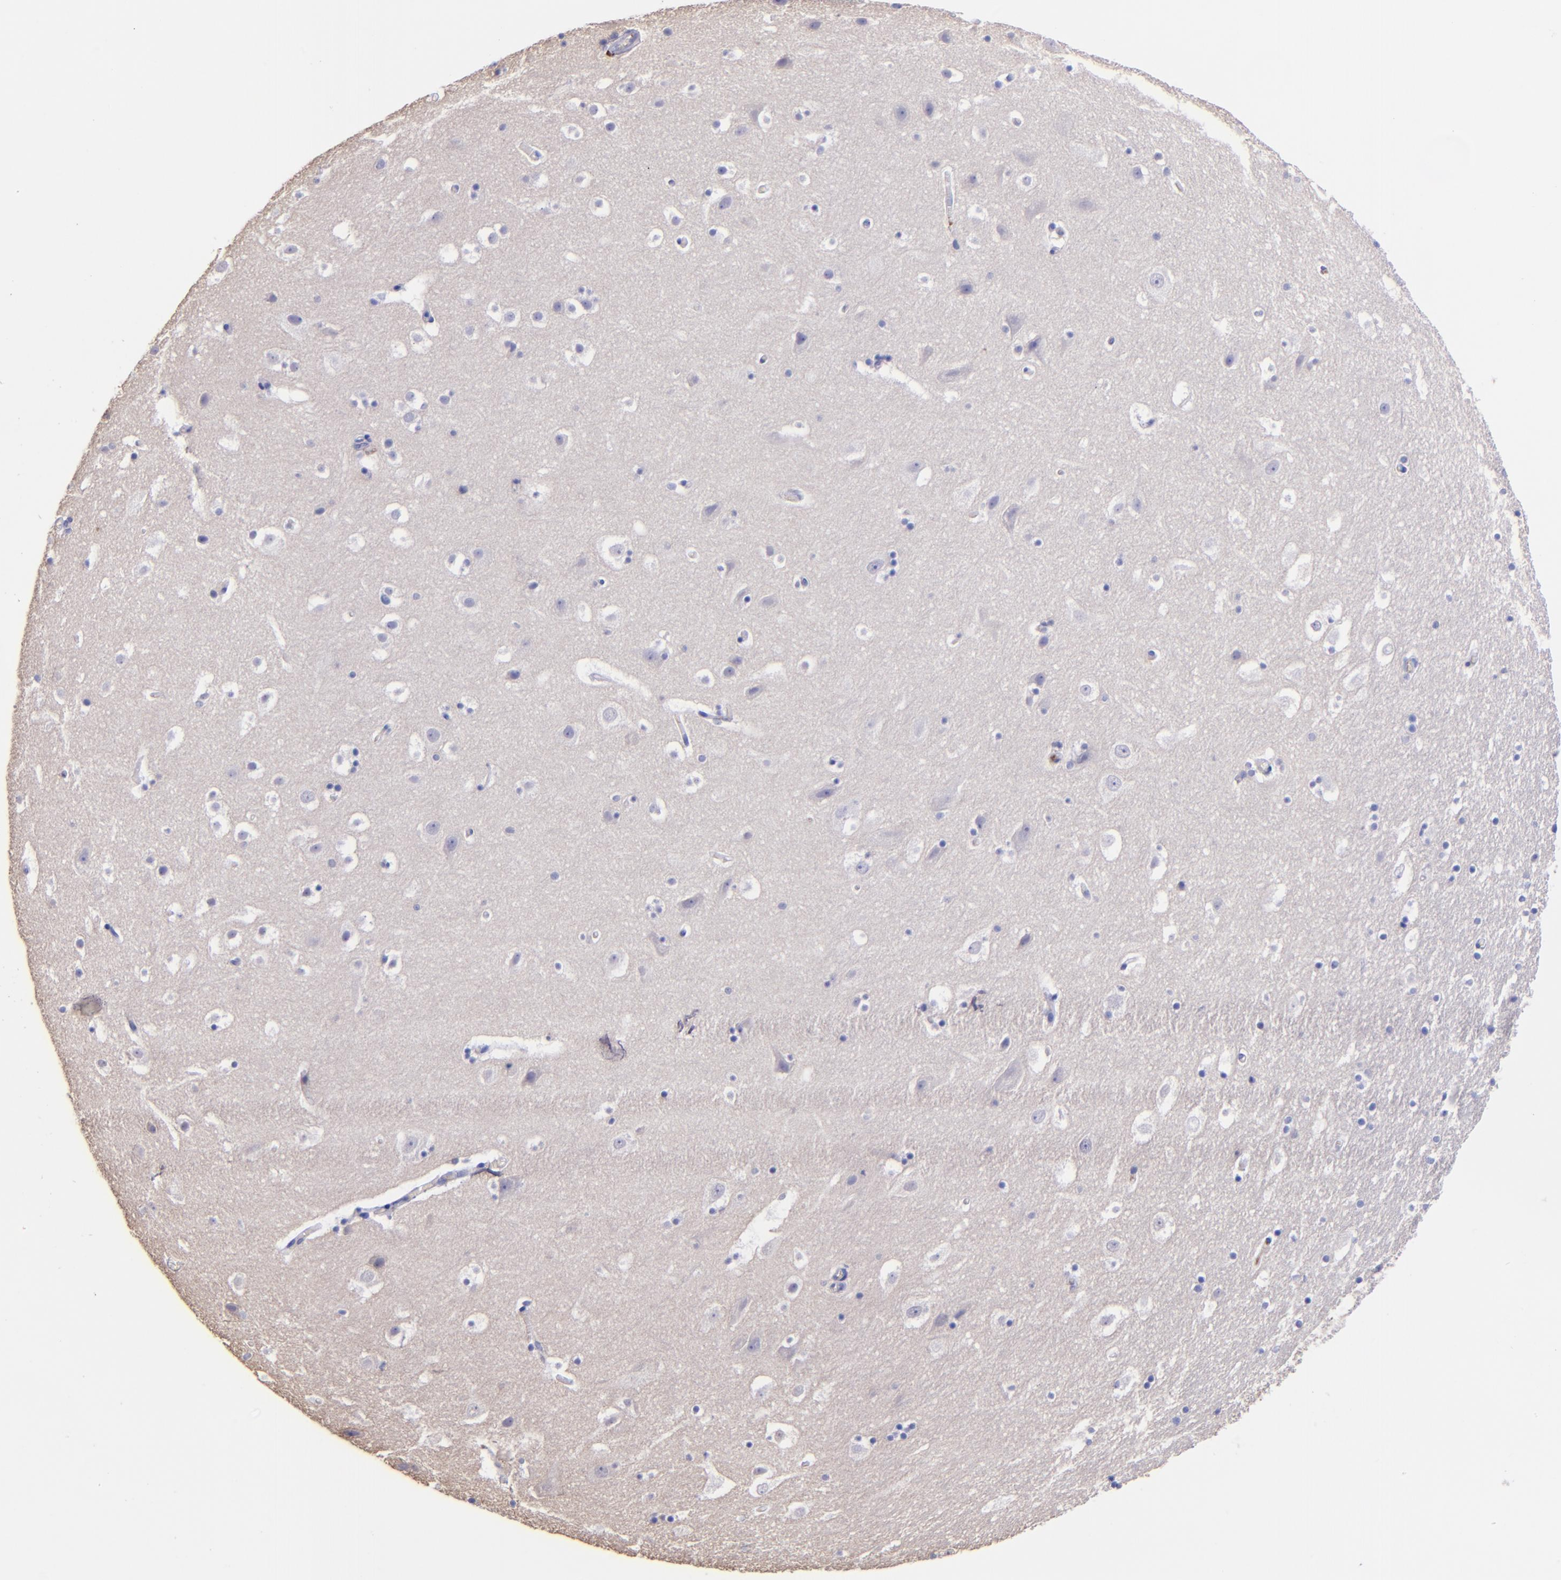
{"staining": {"intensity": "negative", "quantity": "none", "location": "none"}, "tissue": "hippocampus", "cell_type": "Glial cells", "image_type": "normal", "snomed": [{"axis": "morphology", "description": "Normal tissue, NOS"}, {"axis": "topography", "description": "Hippocampus"}], "caption": "High magnification brightfield microscopy of normal hippocampus stained with DAB (3,3'-diaminobenzidine) (brown) and counterstained with hematoxylin (blue): glial cells show no significant staining. Nuclei are stained in blue.", "gene": "KNG1", "patient": {"sex": "male", "age": 45}}